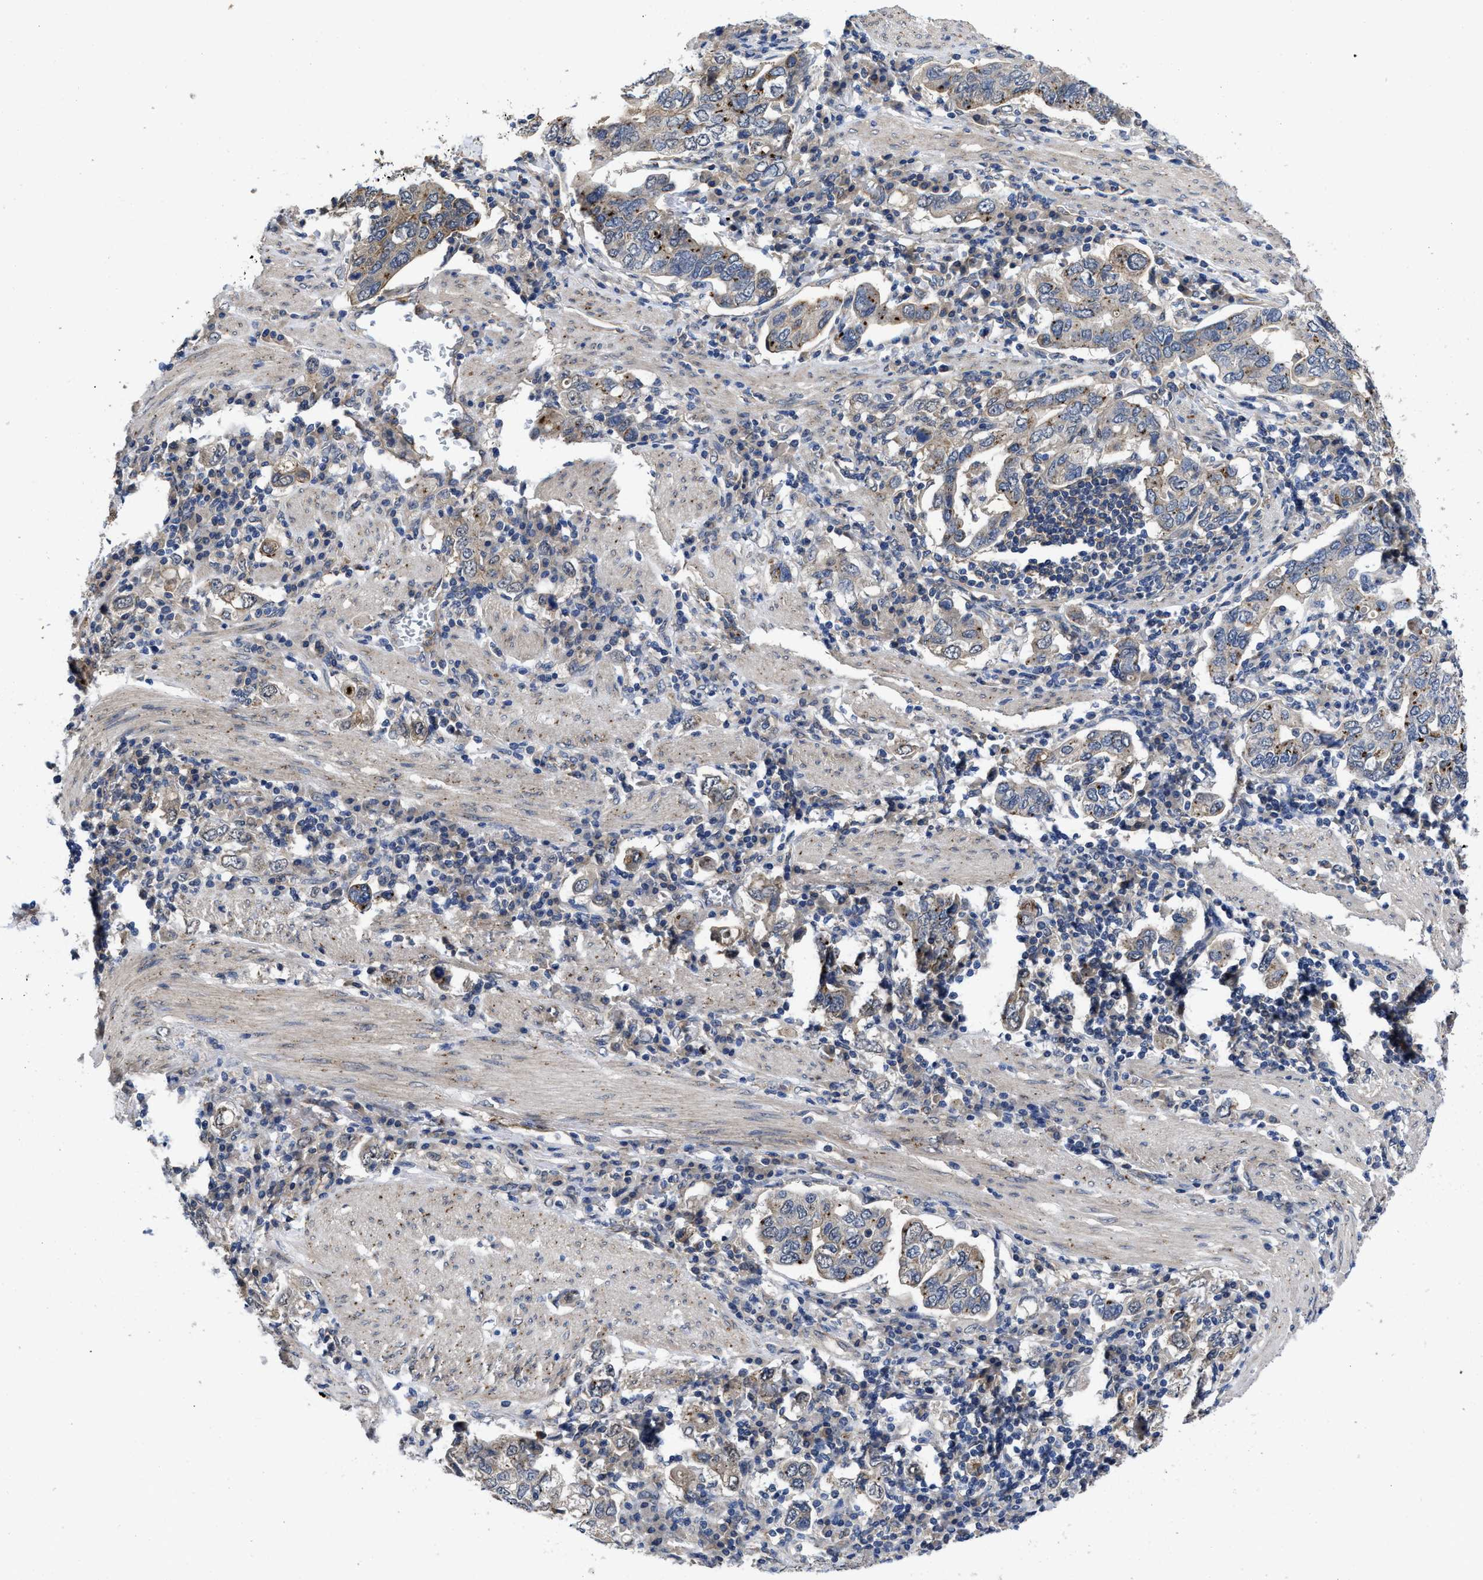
{"staining": {"intensity": "weak", "quantity": "<25%", "location": "cytoplasmic/membranous"}, "tissue": "stomach cancer", "cell_type": "Tumor cells", "image_type": "cancer", "snomed": [{"axis": "morphology", "description": "Adenocarcinoma, NOS"}, {"axis": "topography", "description": "Stomach, upper"}], "caption": "Image shows no protein expression in tumor cells of stomach adenocarcinoma tissue.", "gene": "PKD2", "patient": {"sex": "male", "age": 62}}